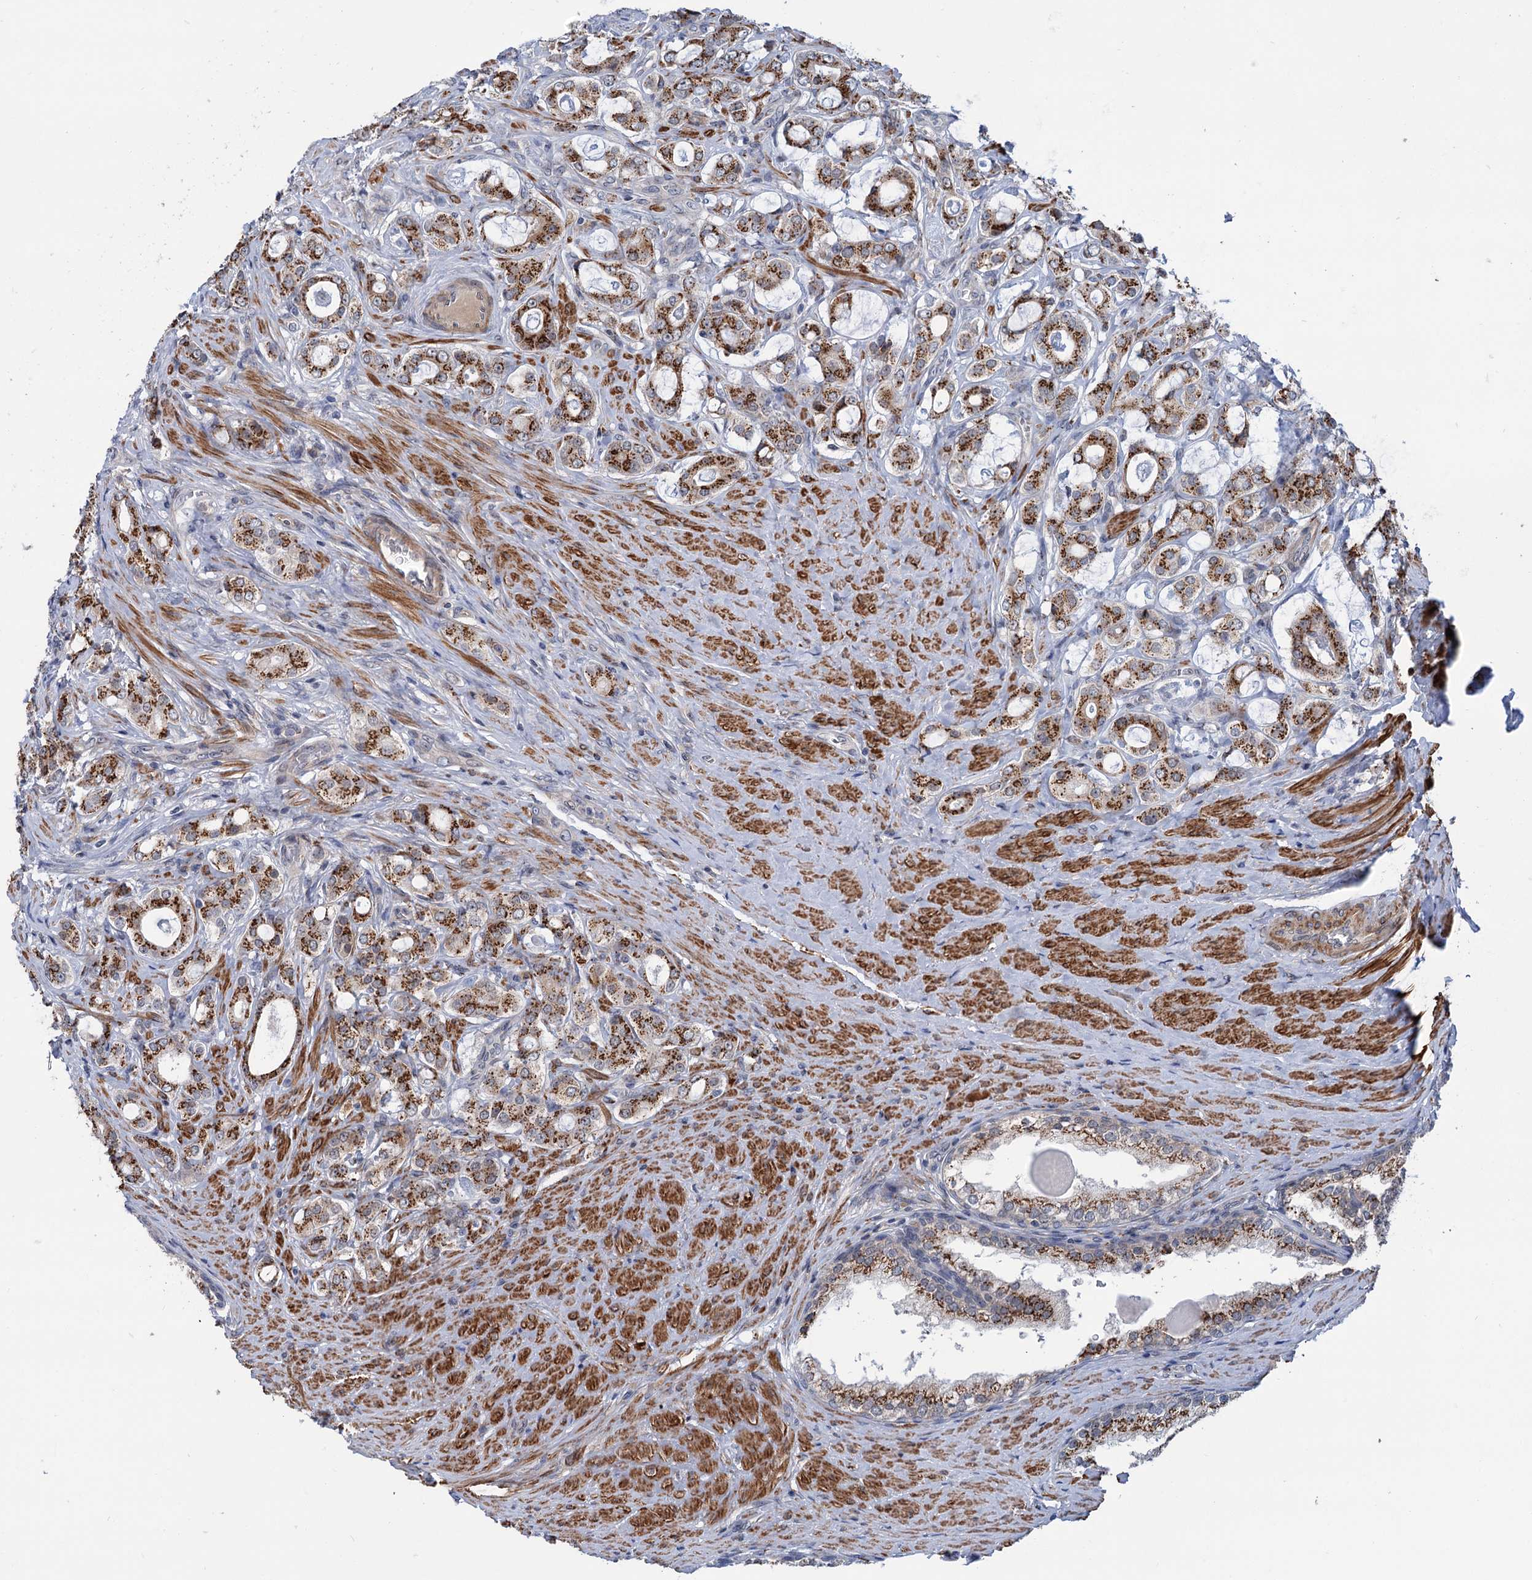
{"staining": {"intensity": "strong", "quantity": ">75%", "location": "cytoplasmic/membranous"}, "tissue": "prostate cancer", "cell_type": "Tumor cells", "image_type": "cancer", "snomed": [{"axis": "morphology", "description": "Adenocarcinoma, High grade"}, {"axis": "topography", "description": "Prostate"}], "caption": "About >75% of tumor cells in adenocarcinoma (high-grade) (prostate) show strong cytoplasmic/membranous protein positivity as visualized by brown immunohistochemical staining.", "gene": "ELP4", "patient": {"sex": "male", "age": 63}}